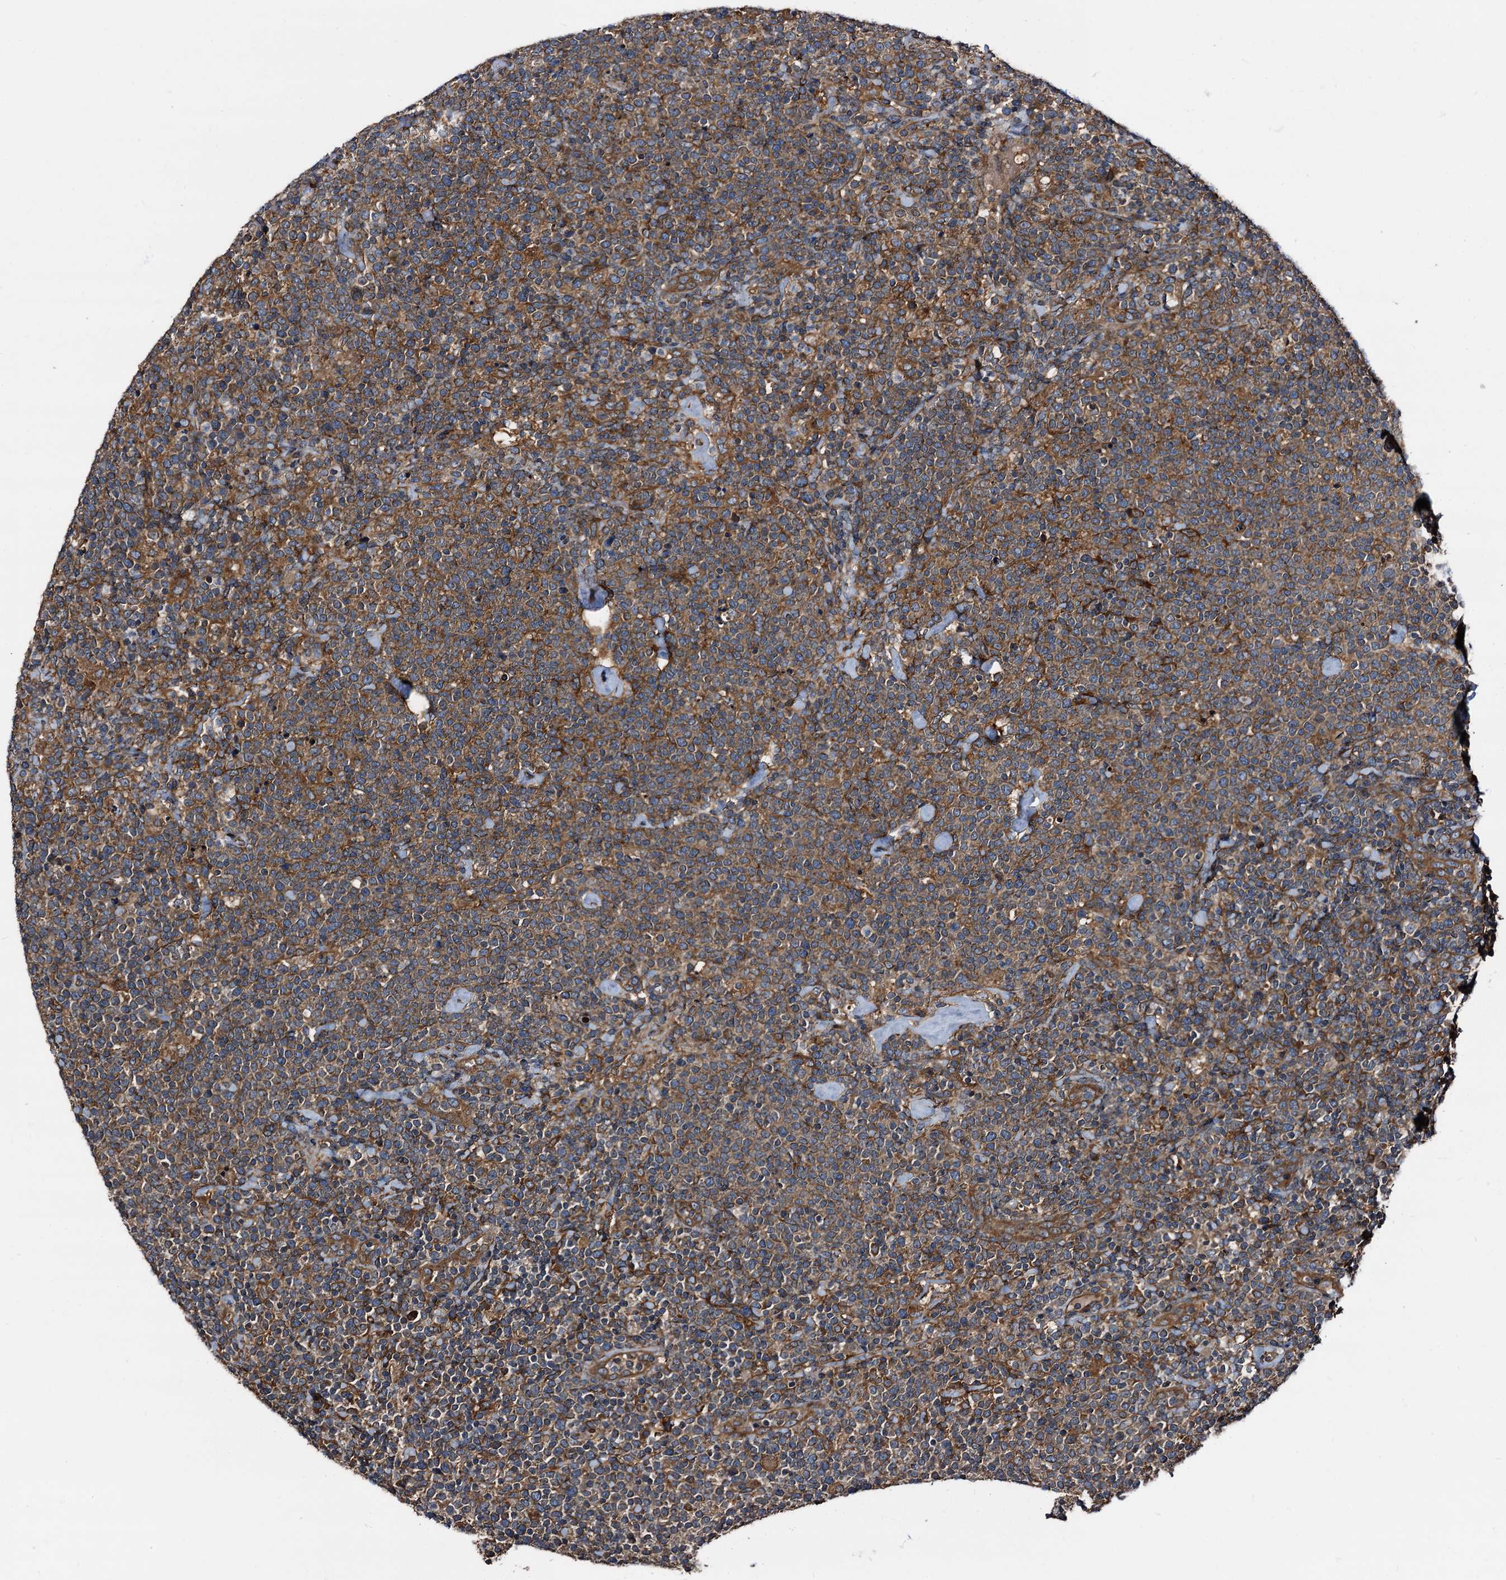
{"staining": {"intensity": "moderate", "quantity": ">75%", "location": "cytoplasmic/membranous"}, "tissue": "lymphoma", "cell_type": "Tumor cells", "image_type": "cancer", "snomed": [{"axis": "morphology", "description": "Malignant lymphoma, non-Hodgkin's type, High grade"}, {"axis": "topography", "description": "Lymph node"}], "caption": "High-magnification brightfield microscopy of malignant lymphoma, non-Hodgkin's type (high-grade) stained with DAB (3,3'-diaminobenzidine) (brown) and counterstained with hematoxylin (blue). tumor cells exhibit moderate cytoplasmic/membranous expression is identified in approximately>75% of cells.", "gene": "PEX5", "patient": {"sex": "male", "age": 61}}